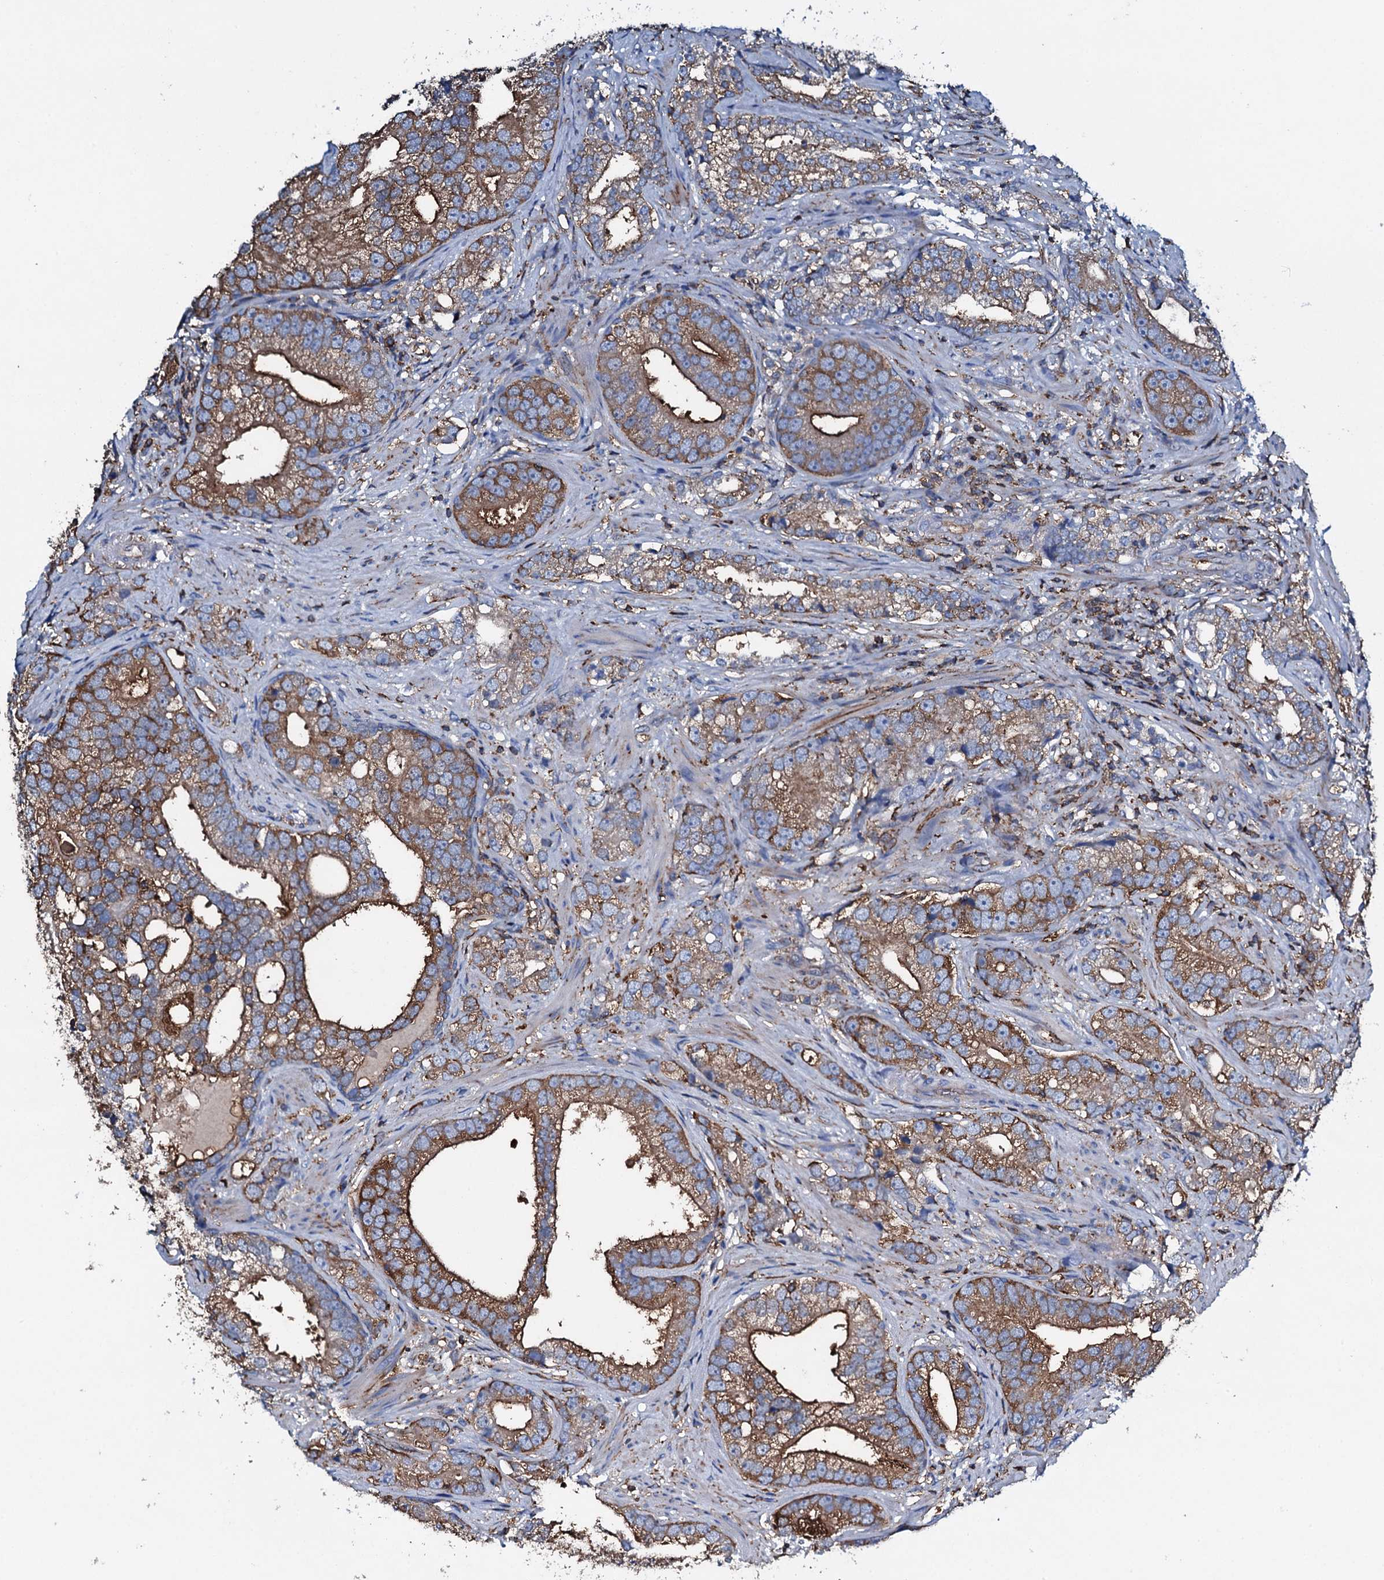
{"staining": {"intensity": "moderate", "quantity": ">75%", "location": "cytoplasmic/membranous"}, "tissue": "prostate cancer", "cell_type": "Tumor cells", "image_type": "cancer", "snomed": [{"axis": "morphology", "description": "Adenocarcinoma, High grade"}, {"axis": "topography", "description": "Prostate"}], "caption": "Tumor cells demonstrate medium levels of moderate cytoplasmic/membranous staining in approximately >75% of cells in high-grade adenocarcinoma (prostate).", "gene": "MS4A4E", "patient": {"sex": "male", "age": 75}}